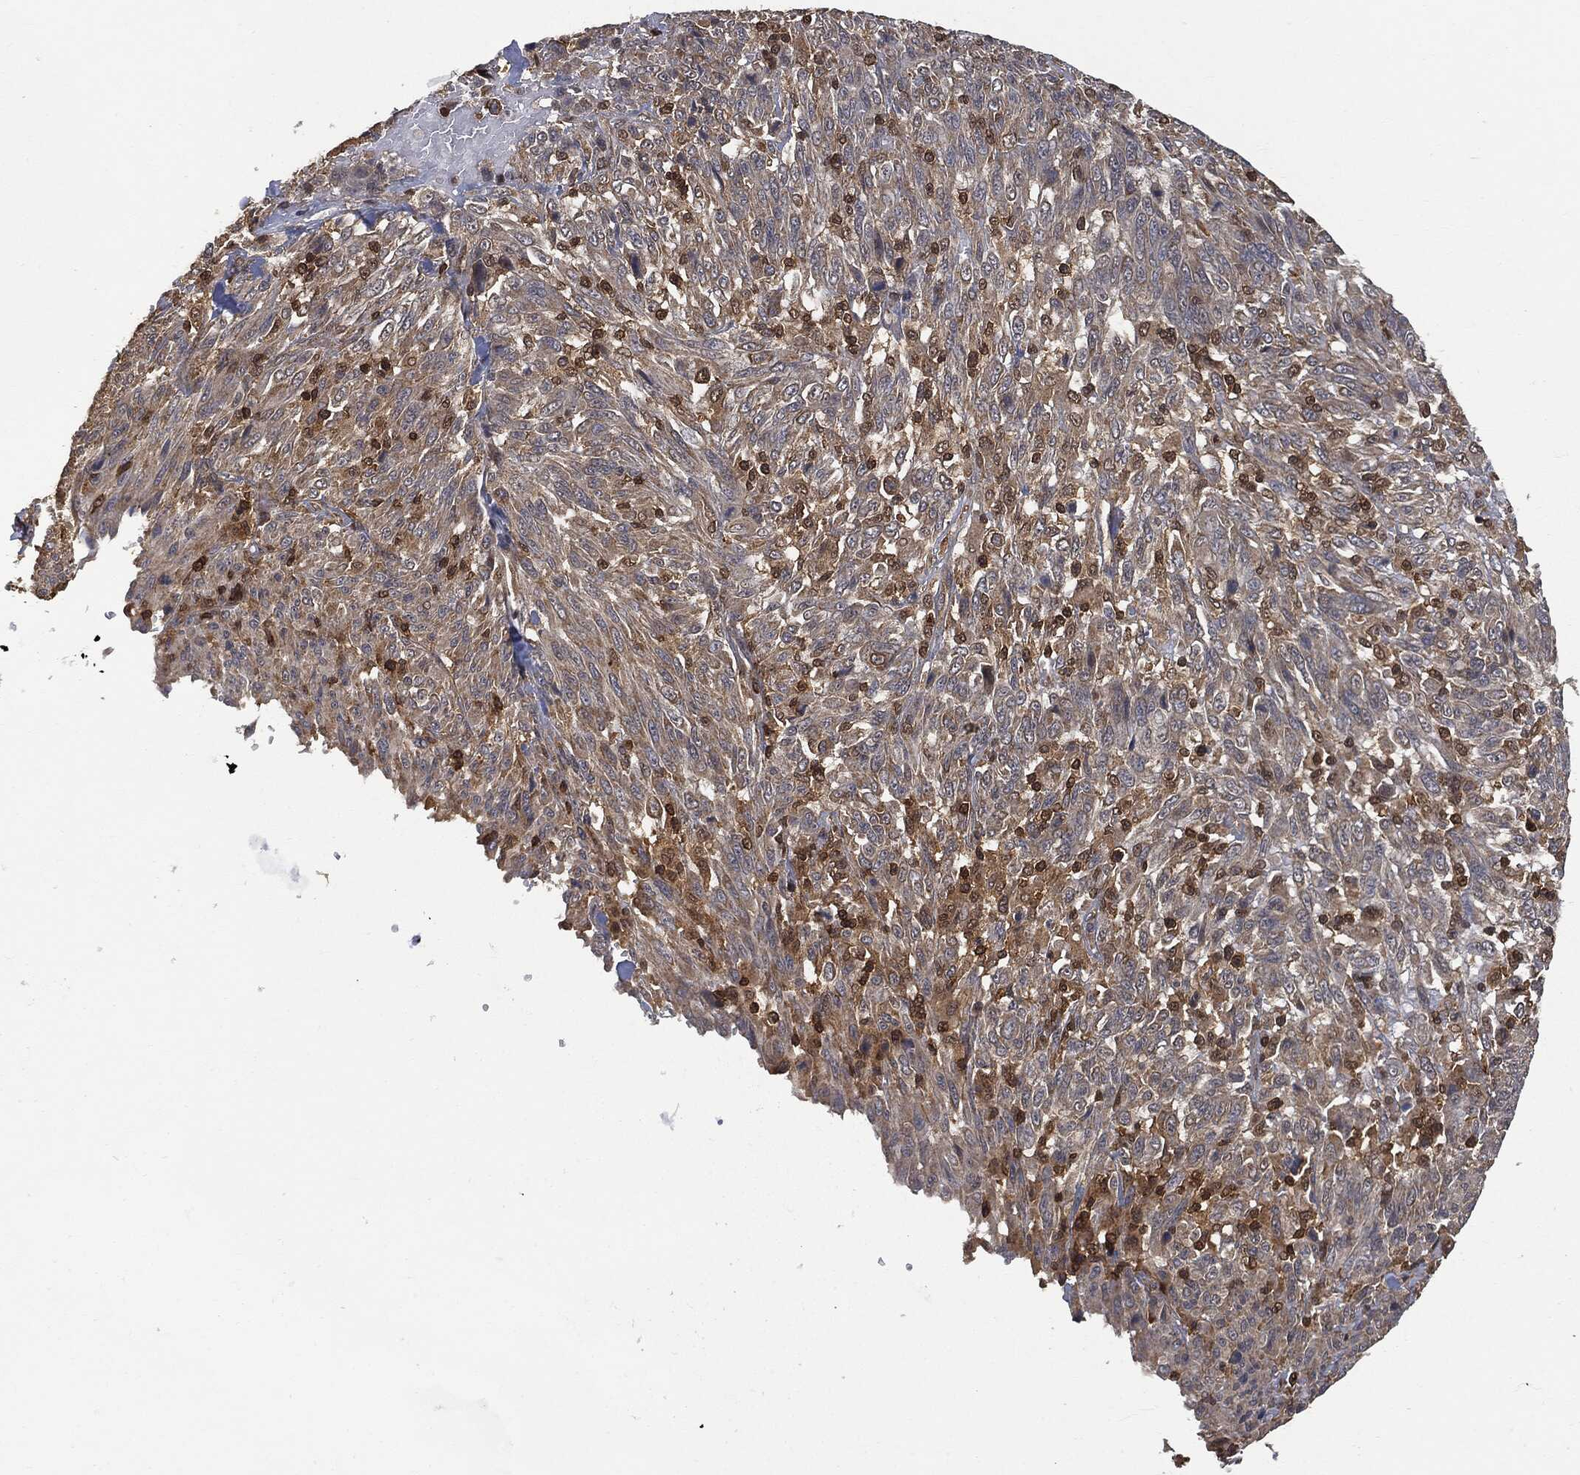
{"staining": {"intensity": "moderate", "quantity": "<25%", "location": "cytoplasmic/membranous,nuclear"}, "tissue": "melanoma", "cell_type": "Tumor cells", "image_type": "cancer", "snomed": [{"axis": "morphology", "description": "Malignant melanoma, NOS"}, {"axis": "topography", "description": "Skin"}], "caption": "Human malignant melanoma stained with a brown dye shows moderate cytoplasmic/membranous and nuclear positive positivity in approximately <25% of tumor cells.", "gene": "PSMB10", "patient": {"sex": "female", "age": 91}}